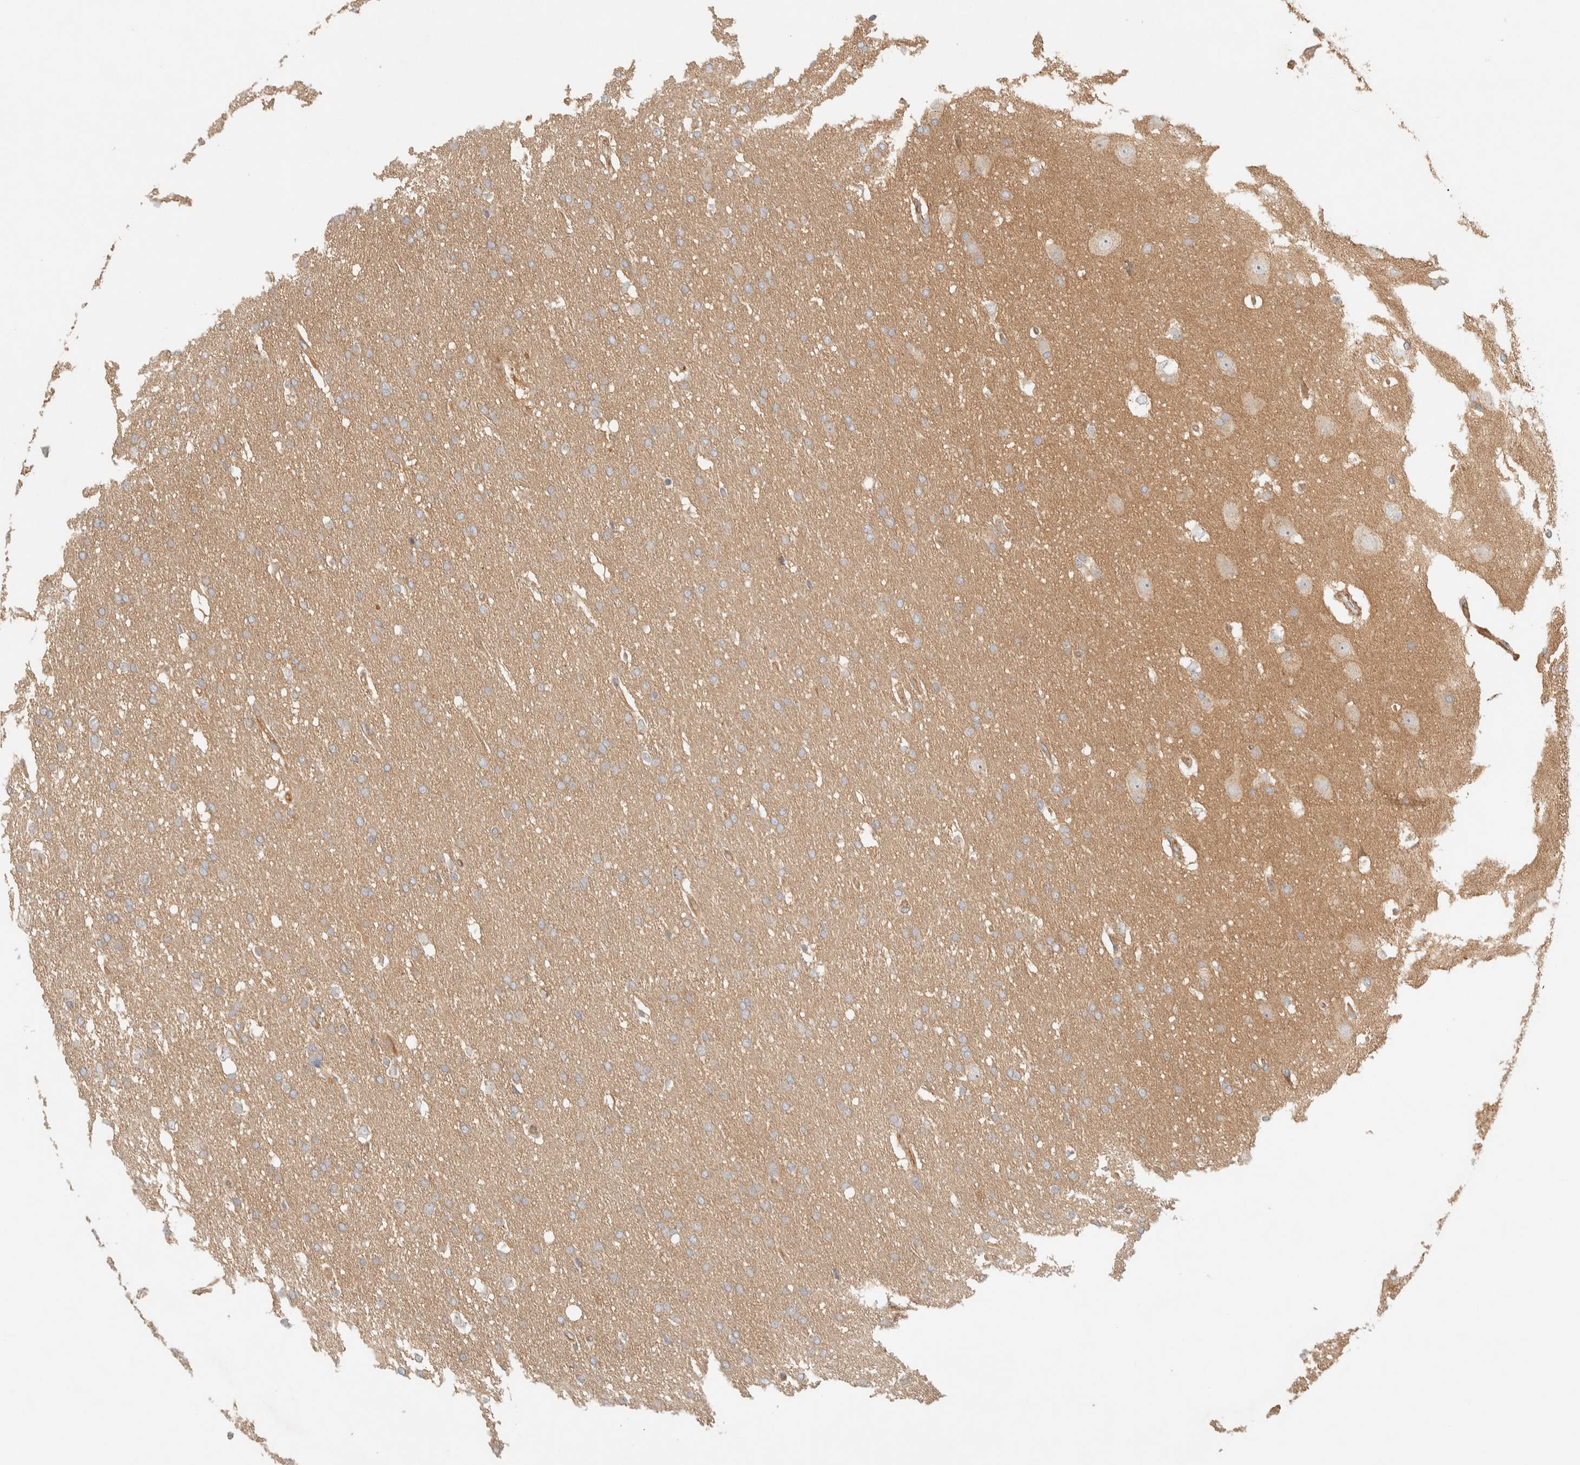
{"staining": {"intensity": "negative", "quantity": "none", "location": "none"}, "tissue": "glioma", "cell_type": "Tumor cells", "image_type": "cancer", "snomed": [{"axis": "morphology", "description": "Glioma, malignant, Low grade"}, {"axis": "topography", "description": "Brain"}], "caption": "Immunohistochemistry (IHC) image of human glioma stained for a protein (brown), which exhibits no staining in tumor cells. Nuclei are stained in blue.", "gene": "FAM167A", "patient": {"sex": "female", "age": 37}}